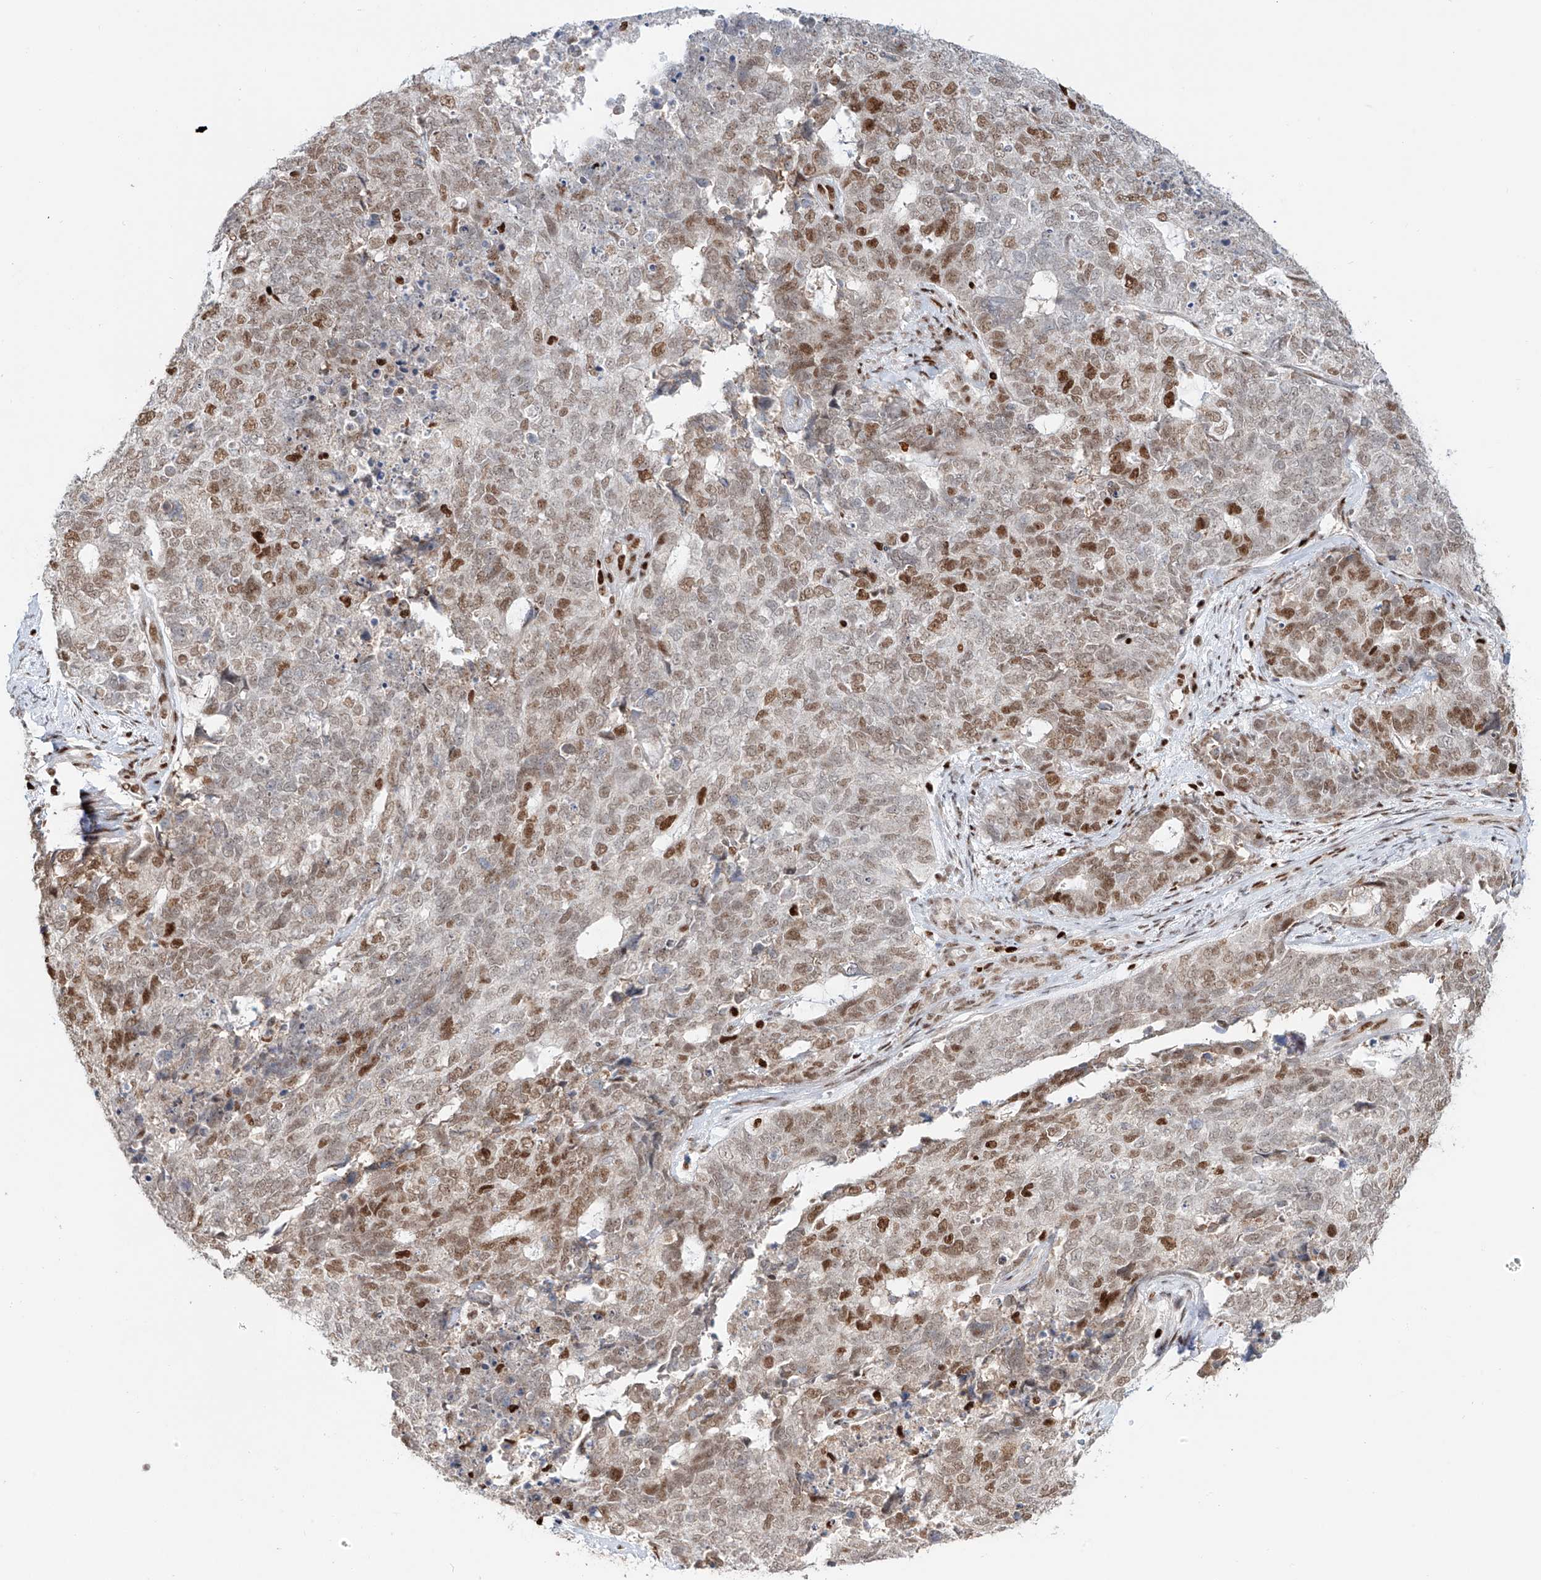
{"staining": {"intensity": "moderate", "quantity": "25%-75%", "location": "cytoplasmic/membranous,nuclear"}, "tissue": "cervical cancer", "cell_type": "Tumor cells", "image_type": "cancer", "snomed": [{"axis": "morphology", "description": "Squamous cell carcinoma, NOS"}, {"axis": "topography", "description": "Cervix"}], "caption": "Cervical cancer (squamous cell carcinoma) was stained to show a protein in brown. There is medium levels of moderate cytoplasmic/membranous and nuclear positivity in about 25%-75% of tumor cells.", "gene": "DZIP1L", "patient": {"sex": "female", "age": 63}}